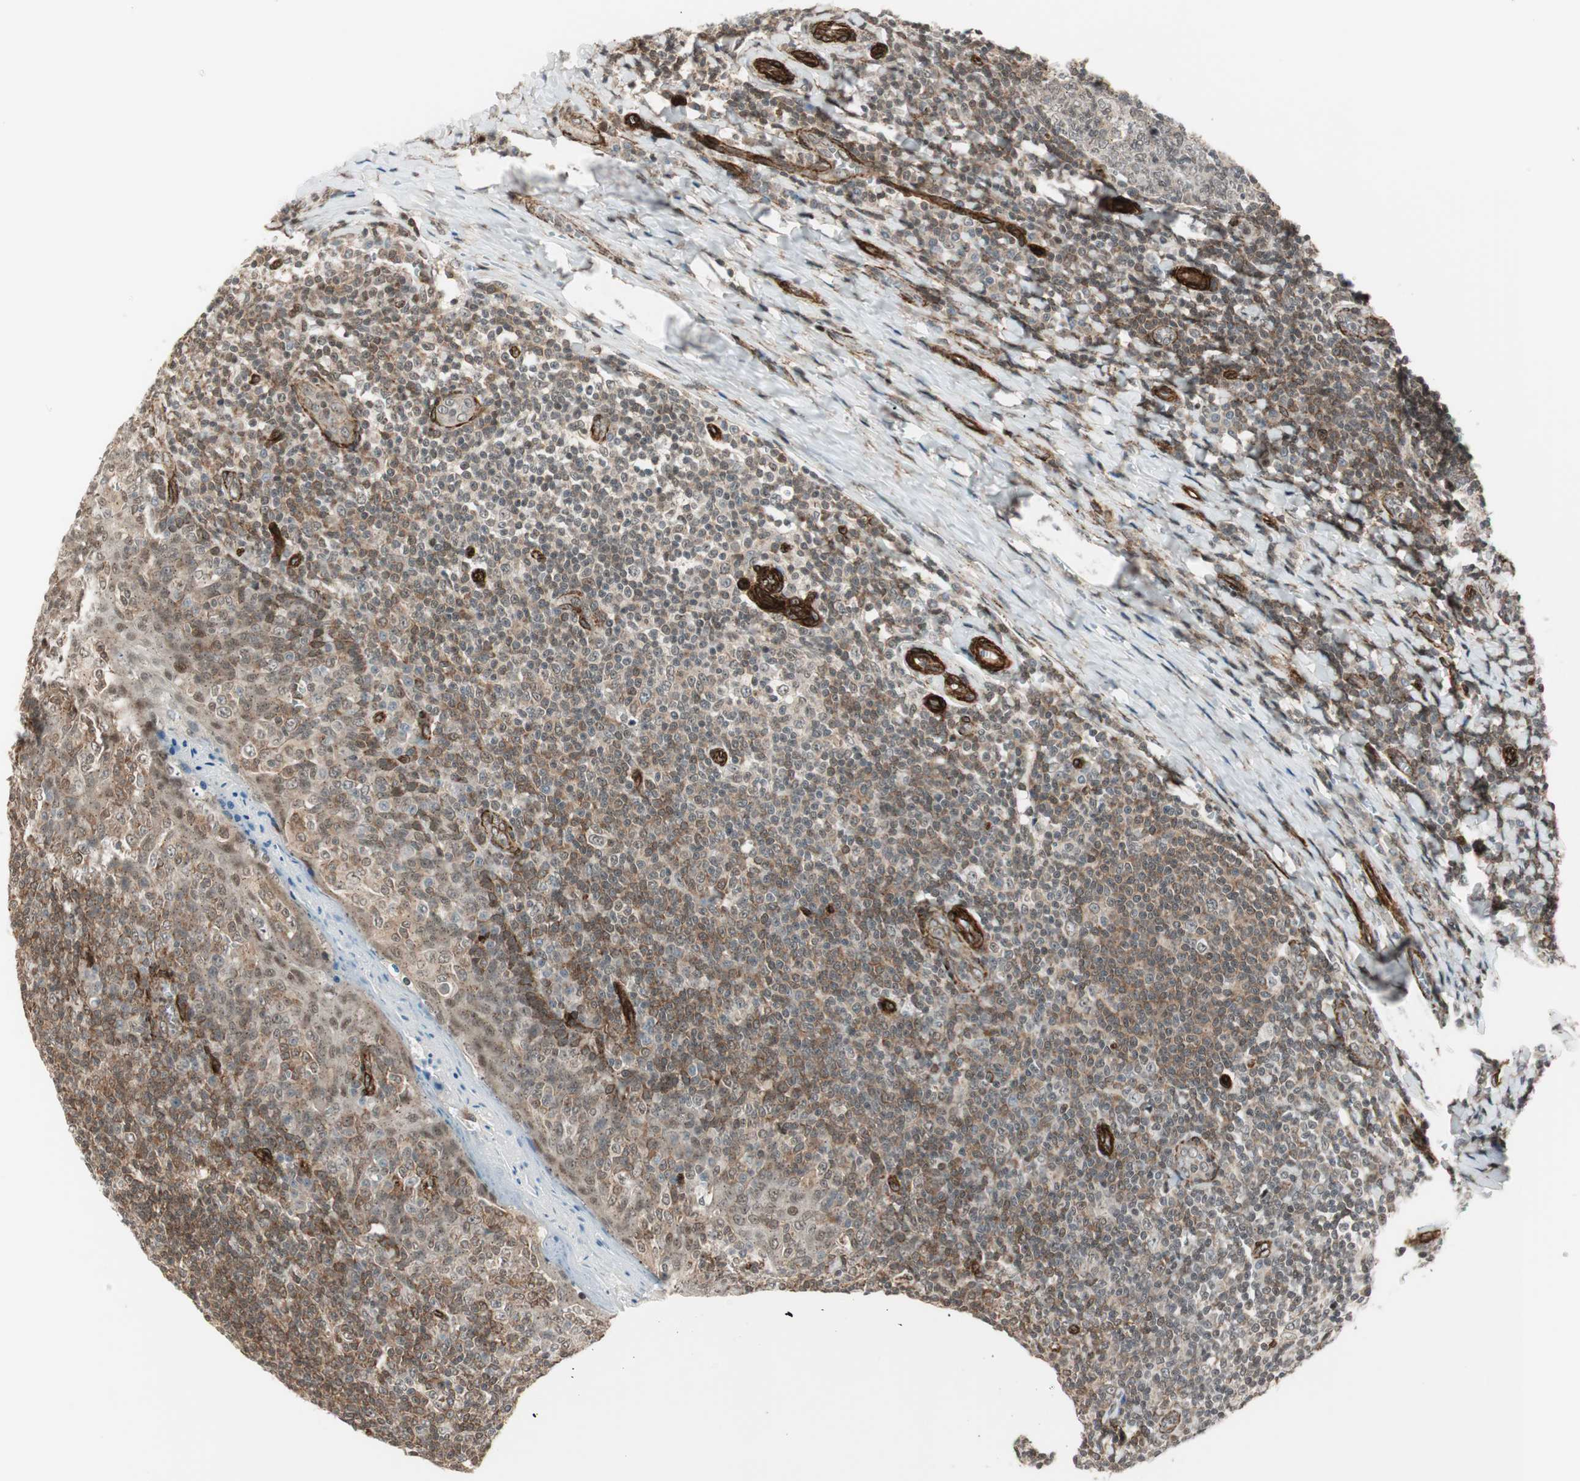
{"staining": {"intensity": "weak", "quantity": "25%-75%", "location": "cytoplasmic/membranous"}, "tissue": "tonsil", "cell_type": "Germinal center cells", "image_type": "normal", "snomed": [{"axis": "morphology", "description": "Normal tissue, NOS"}, {"axis": "topography", "description": "Tonsil"}], "caption": "The photomicrograph shows staining of benign tonsil, revealing weak cytoplasmic/membranous protein staining (brown color) within germinal center cells.", "gene": "CDK19", "patient": {"sex": "male", "age": 31}}